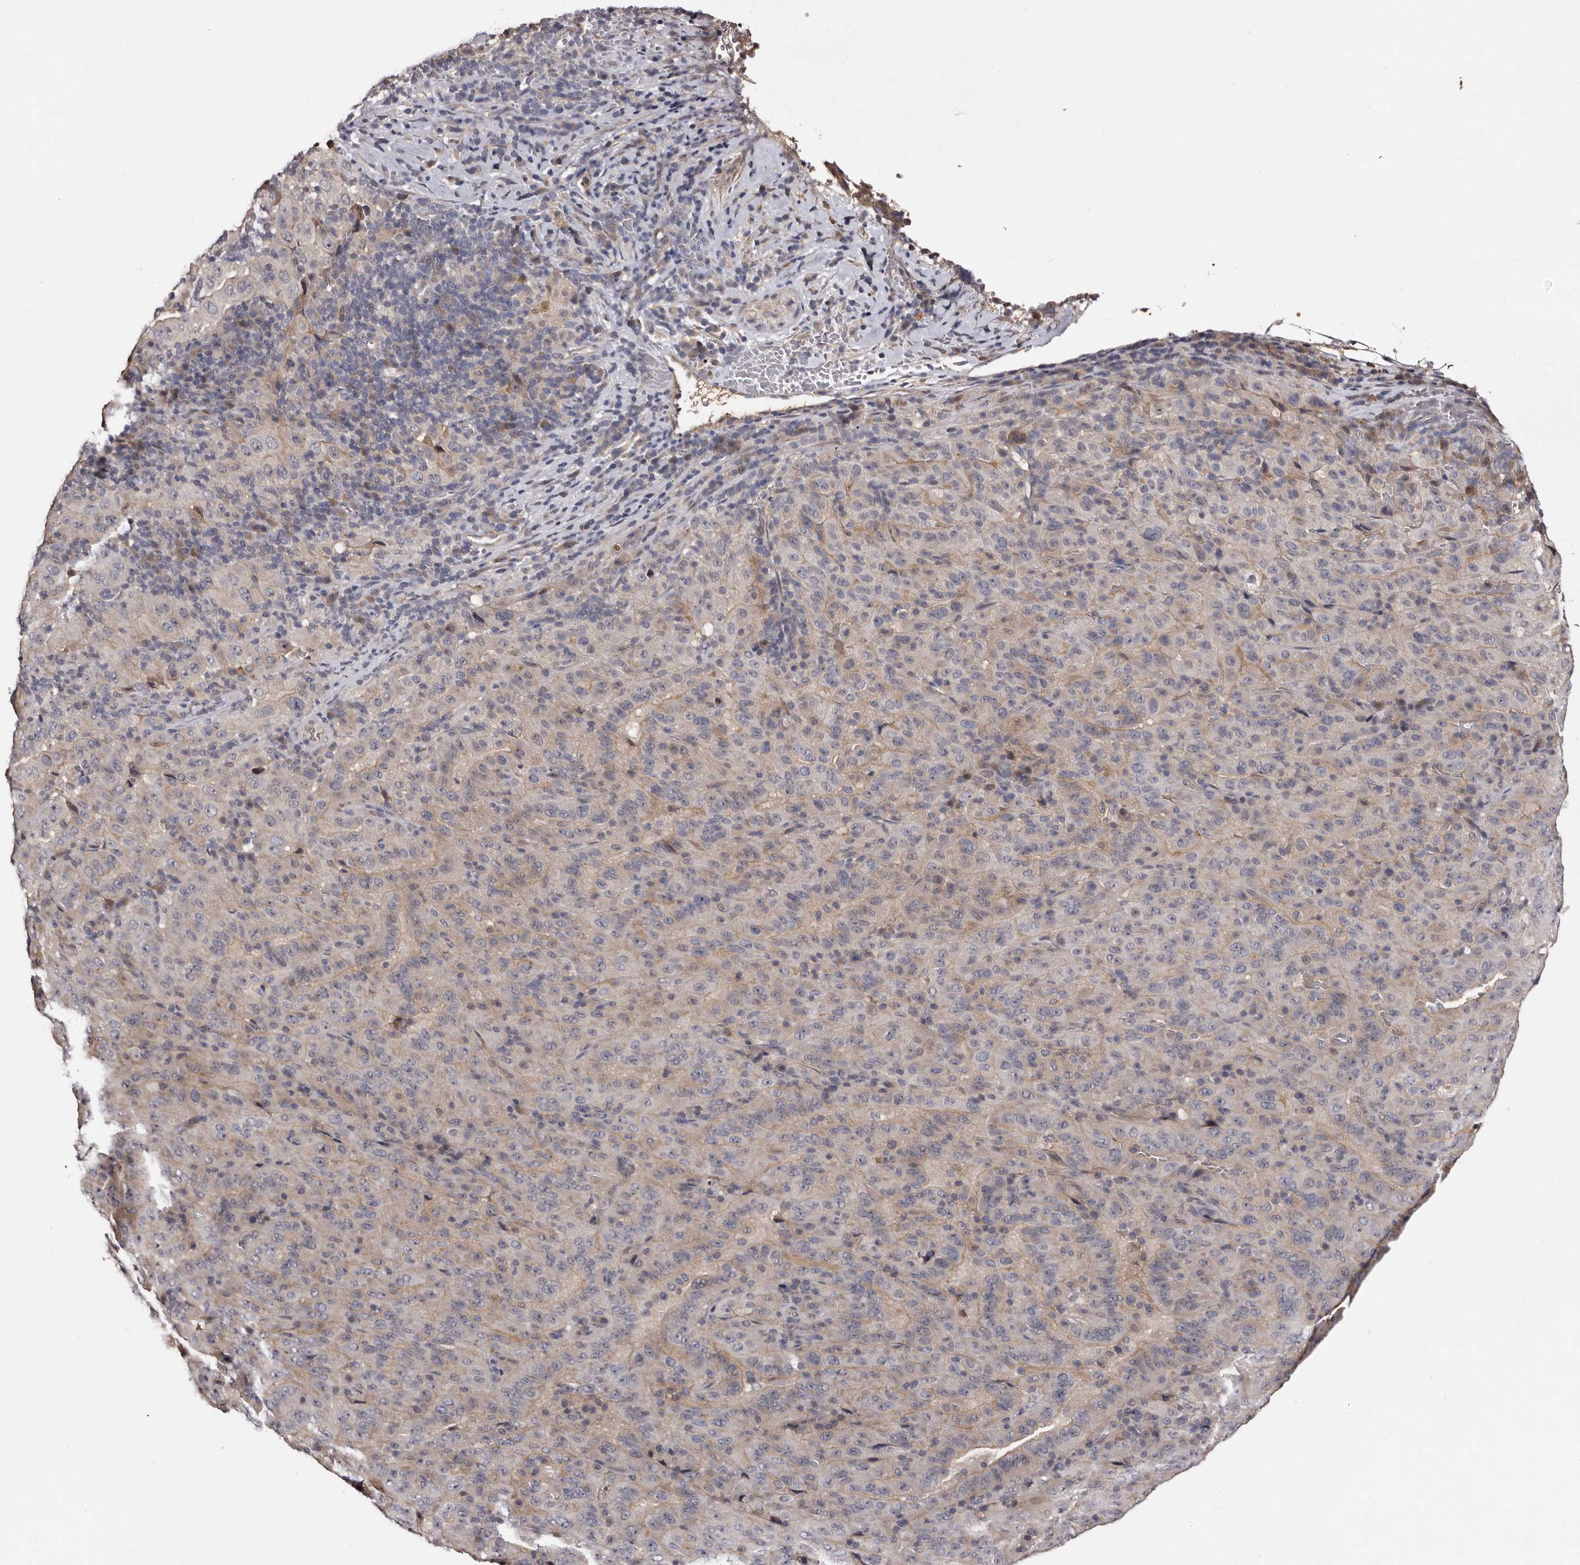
{"staining": {"intensity": "weak", "quantity": "<25%", "location": "cytoplasmic/membranous"}, "tissue": "pancreatic cancer", "cell_type": "Tumor cells", "image_type": "cancer", "snomed": [{"axis": "morphology", "description": "Adenocarcinoma, NOS"}, {"axis": "topography", "description": "Pancreas"}], "caption": "A photomicrograph of human pancreatic cancer is negative for staining in tumor cells.", "gene": "LANCL2", "patient": {"sex": "male", "age": 63}}